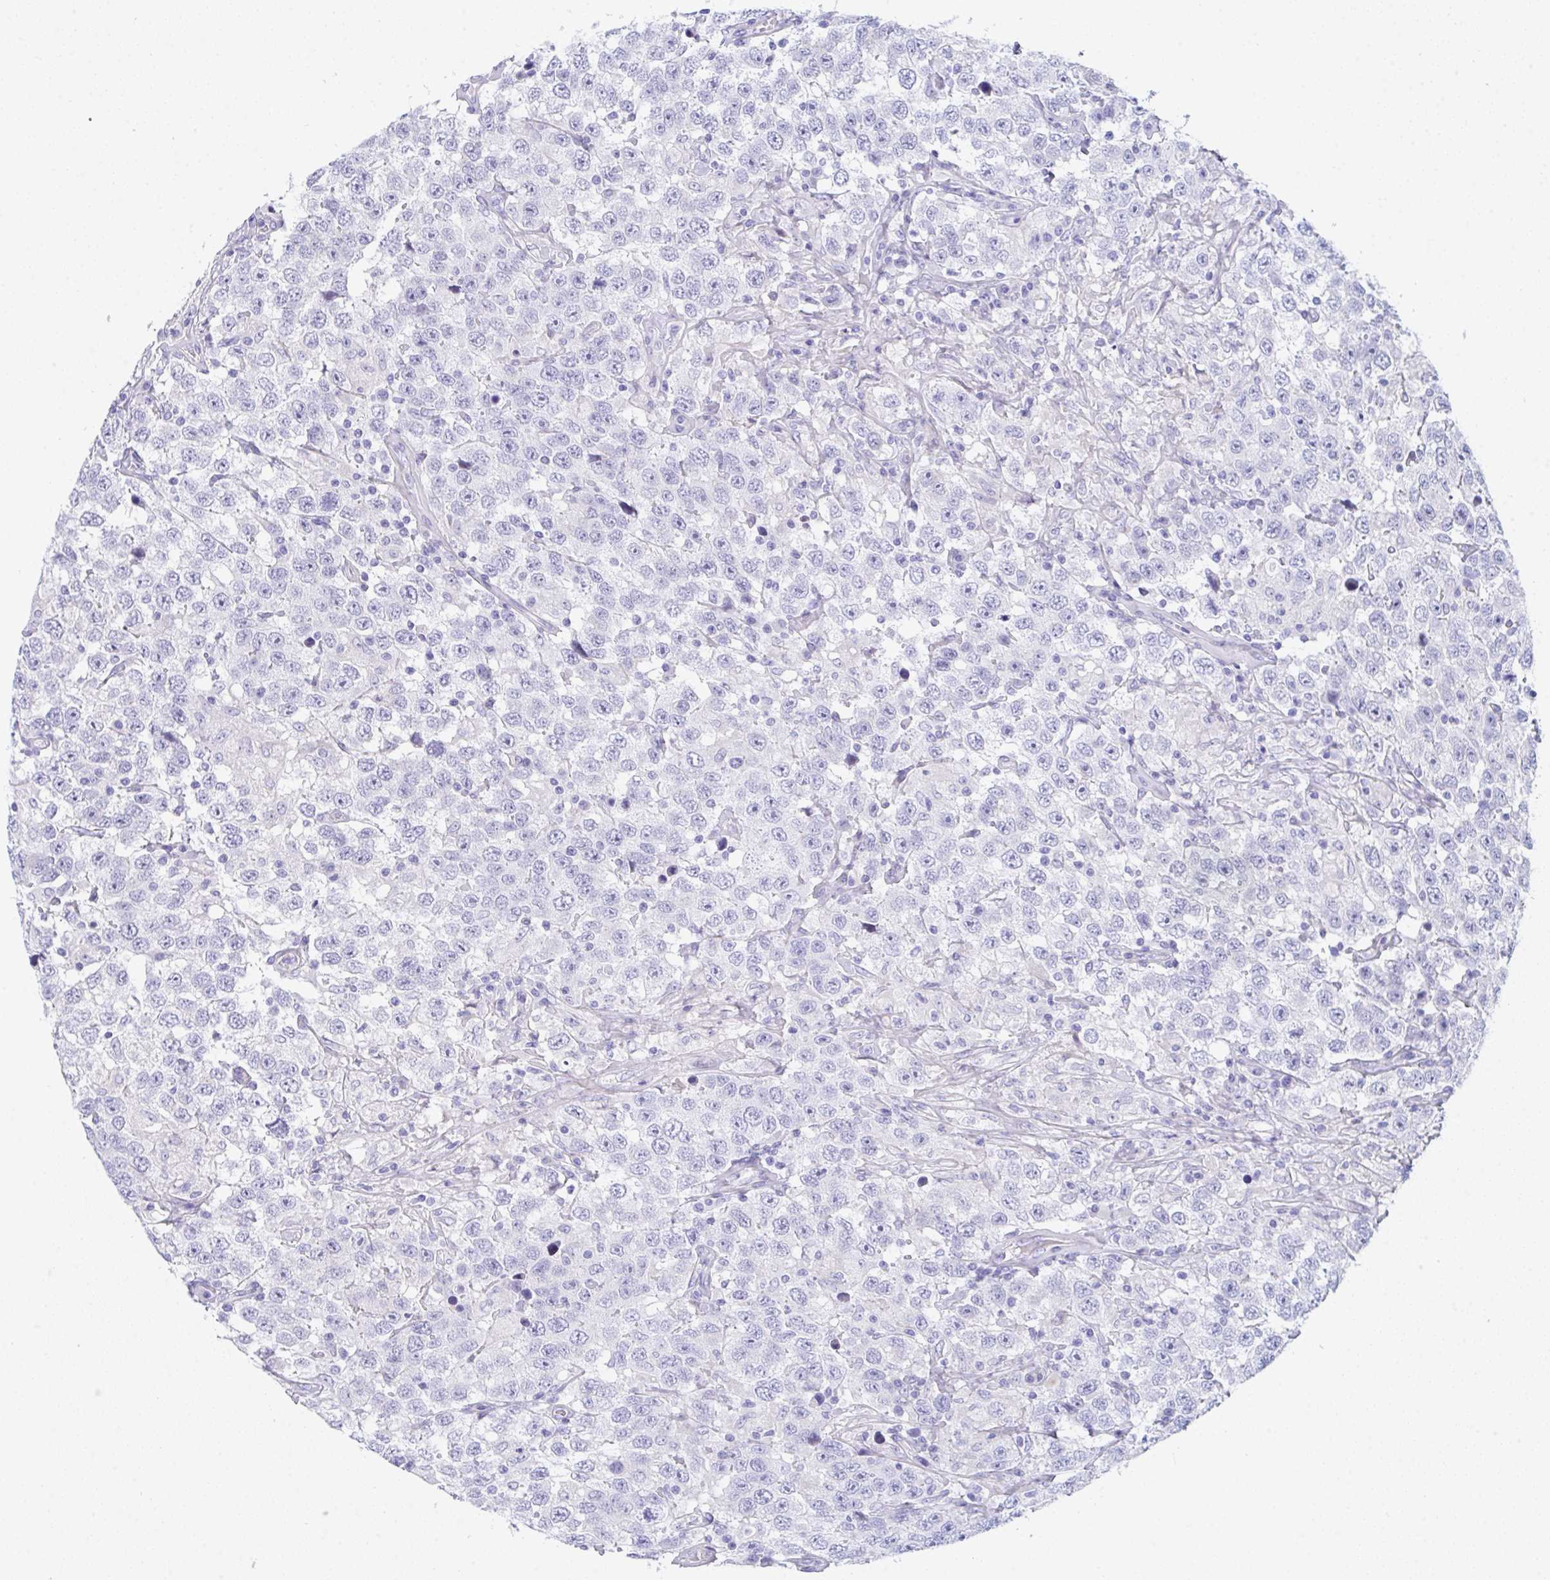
{"staining": {"intensity": "negative", "quantity": "none", "location": "none"}, "tissue": "testis cancer", "cell_type": "Tumor cells", "image_type": "cancer", "snomed": [{"axis": "morphology", "description": "Seminoma, NOS"}, {"axis": "topography", "description": "Testis"}], "caption": "The photomicrograph shows no significant expression in tumor cells of testis seminoma. (DAB IHC, high magnification).", "gene": "CEP170B", "patient": {"sex": "male", "age": 41}}